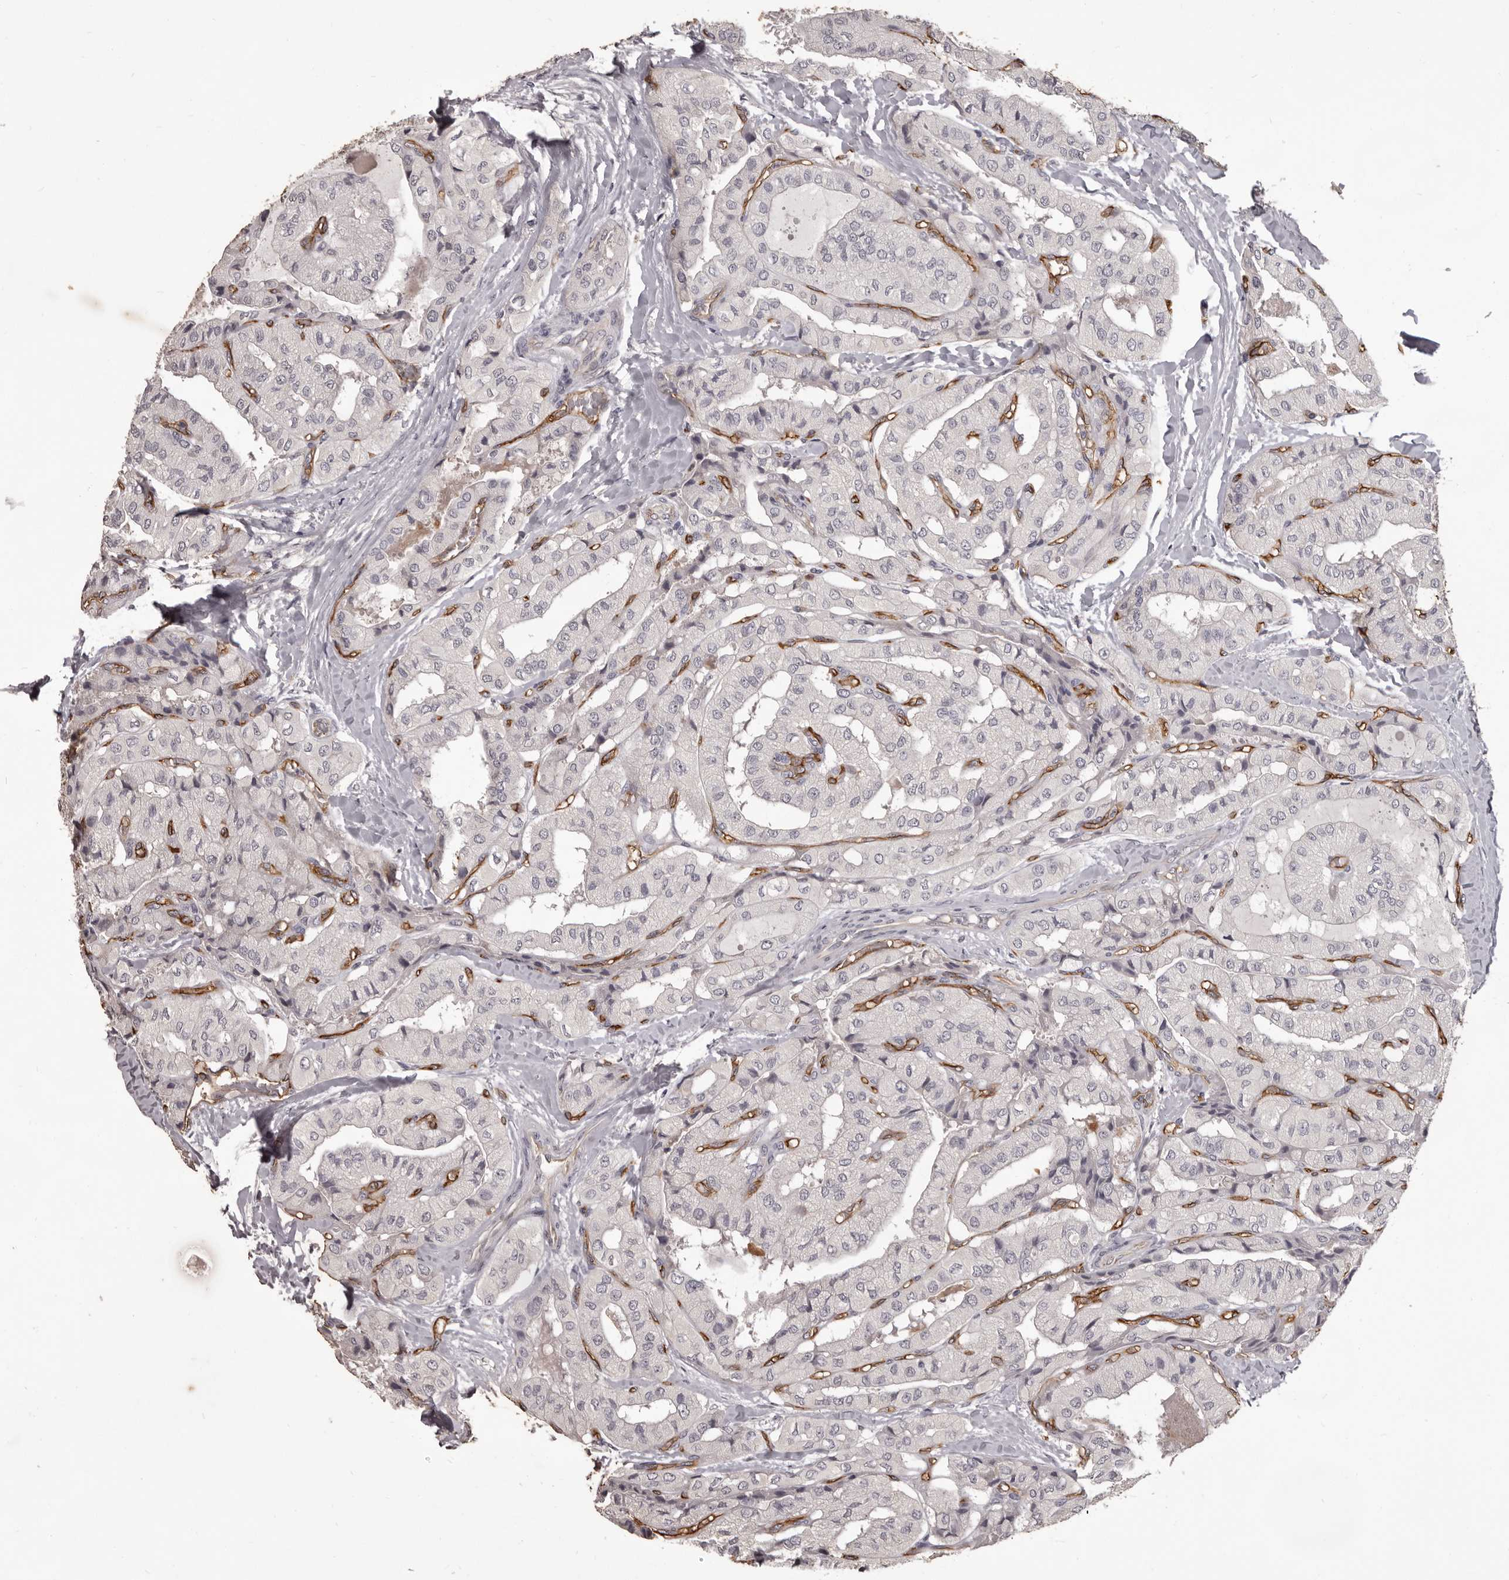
{"staining": {"intensity": "negative", "quantity": "none", "location": "none"}, "tissue": "thyroid cancer", "cell_type": "Tumor cells", "image_type": "cancer", "snomed": [{"axis": "morphology", "description": "Papillary adenocarcinoma, NOS"}, {"axis": "topography", "description": "Thyroid gland"}], "caption": "Tumor cells show no significant protein staining in thyroid cancer.", "gene": "GPR78", "patient": {"sex": "female", "age": 59}}